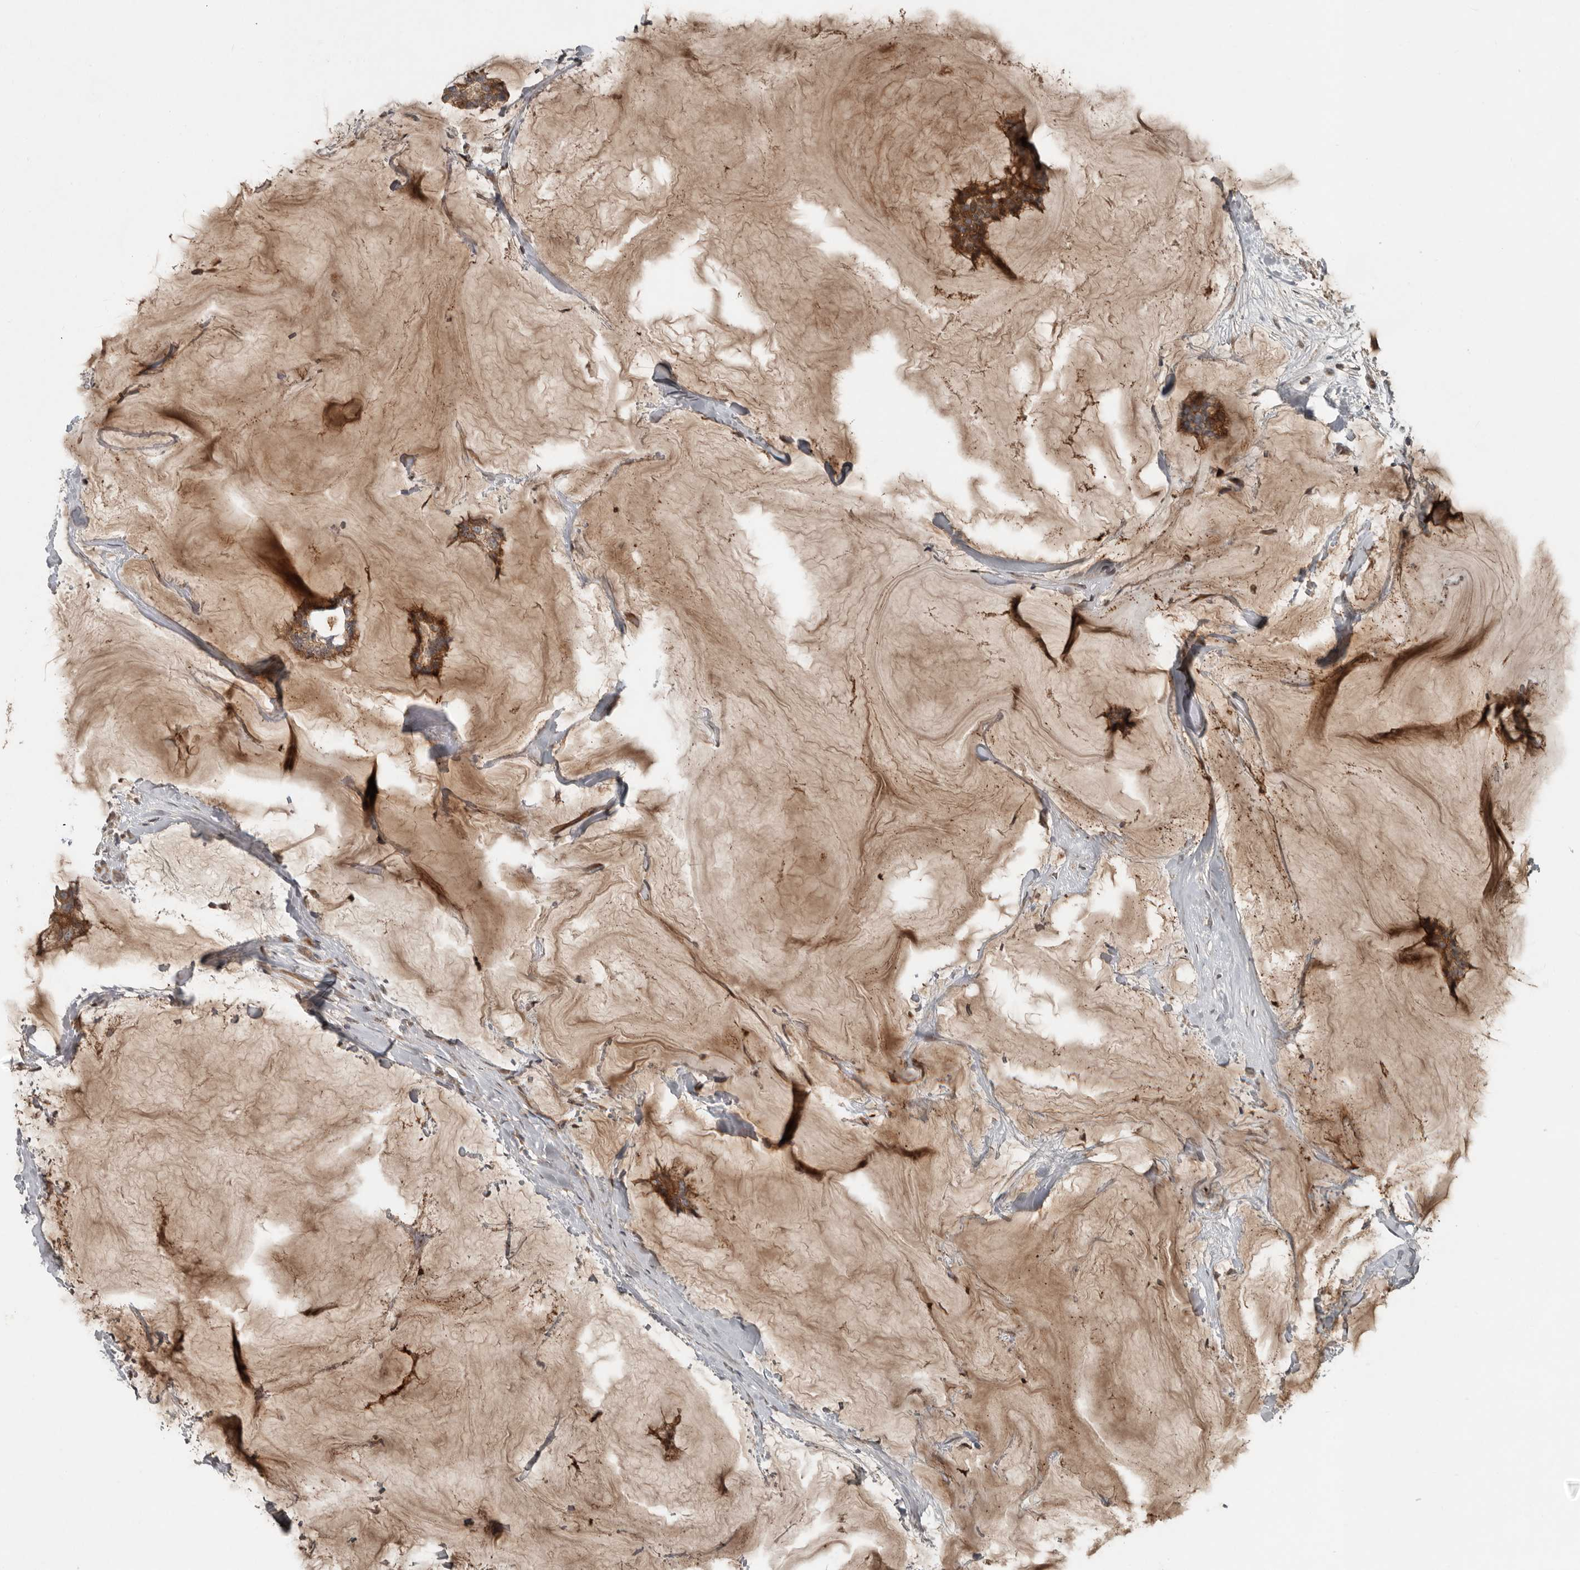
{"staining": {"intensity": "moderate", "quantity": ">75%", "location": "cytoplasmic/membranous"}, "tissue": "breast cancer", "cell_type": "Tumor cells", "image_type": "cancer", "snomed": [{"axis": "morphology", "description": "Duct carcinoma"}, {"axis": "topography", "description": "Breast"}], "caption": "Immunohistochemical staining of human breast cancer exhibits moderate cytoplasmic/membranous protein positivity in about >75% of tumor cells.", "gene": "SLC6A7", "patient": {"sex": "female", "age": 93}}